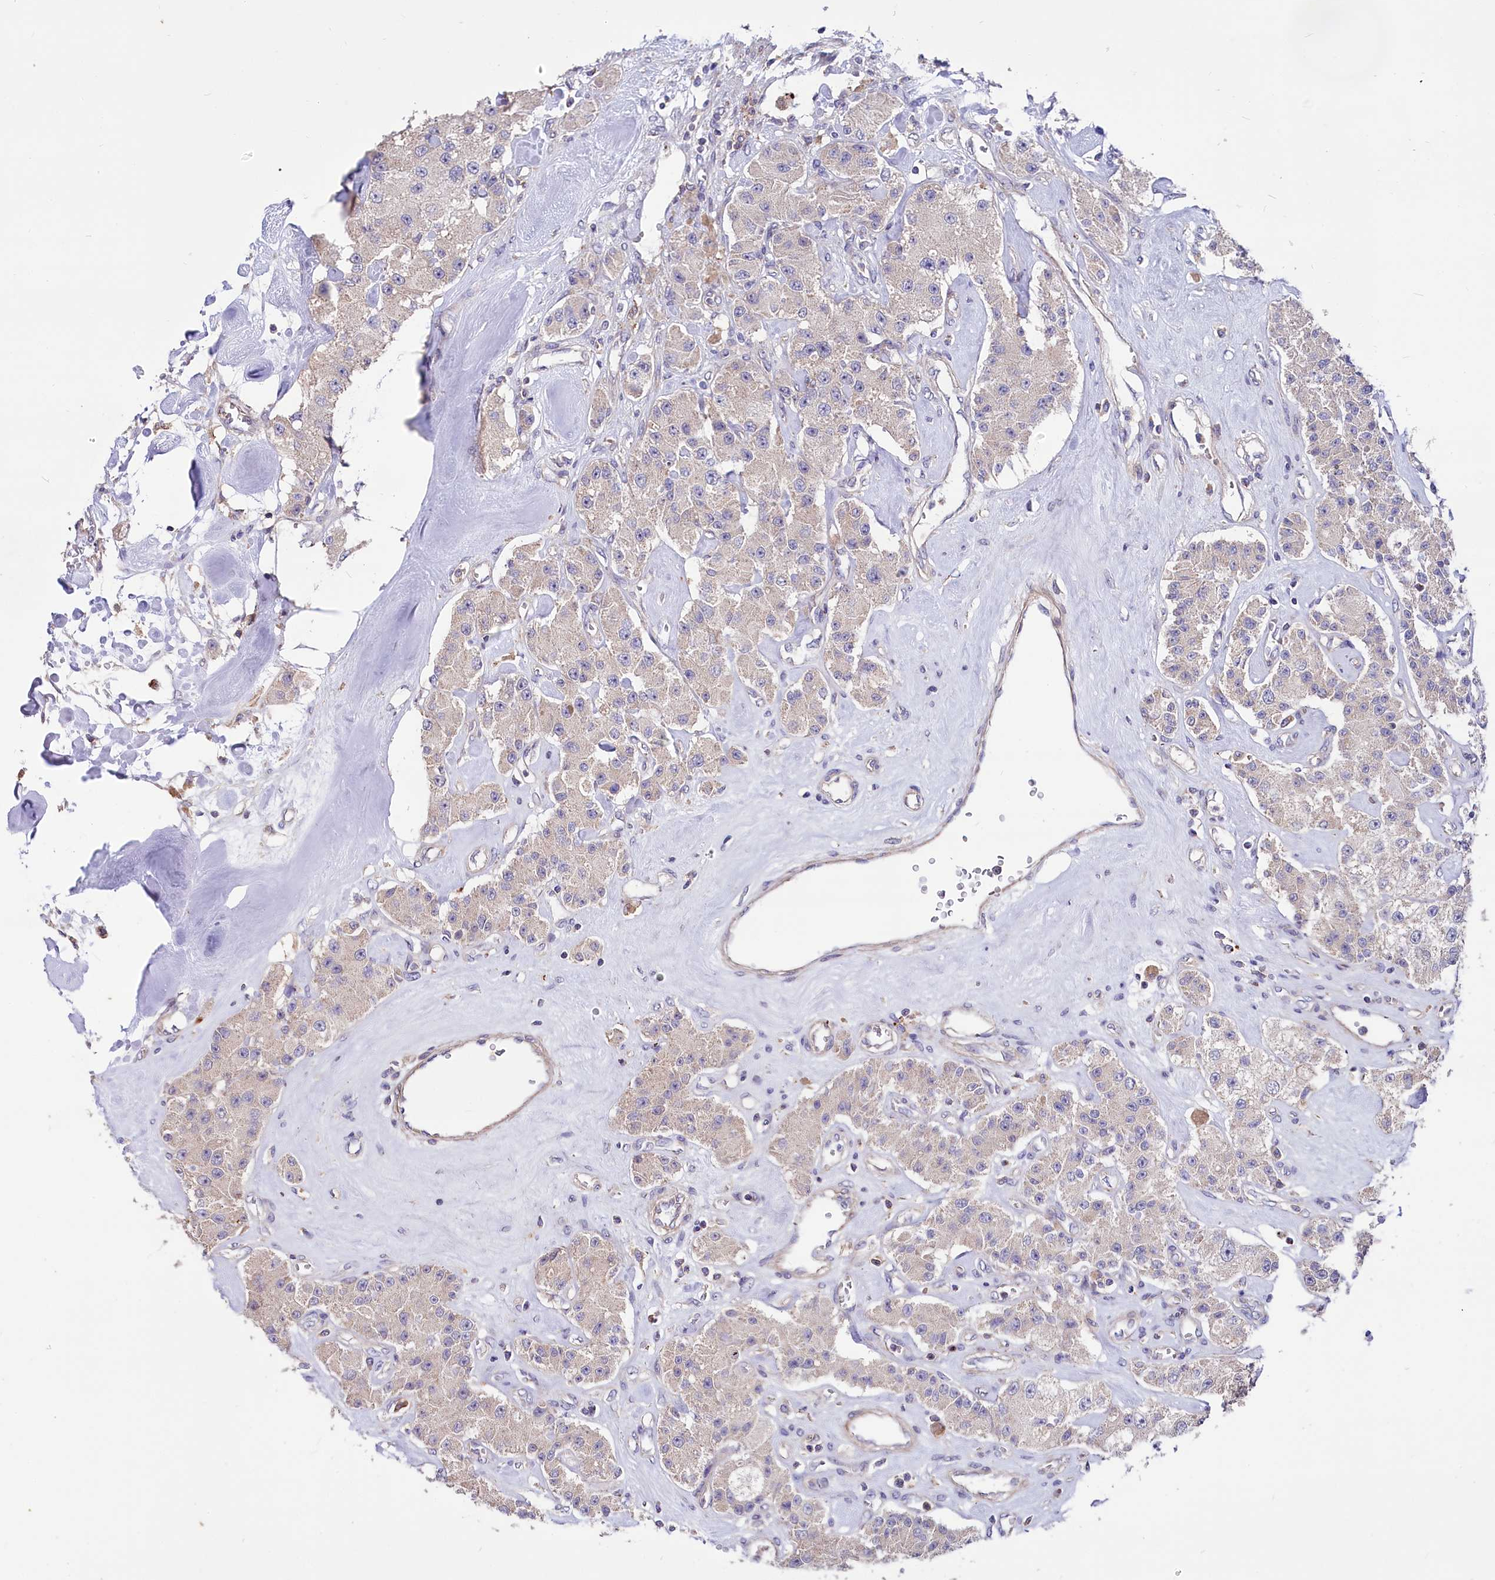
{"staining": {"intensity": "weak", "quantity": "<25%", "location": "cytoplasmic/membranous"}, "tissue": "carcinoid", "cell_type": "Tumor cells", "image_type": "cancer", "snomed": [{"axis": "morphology", "description": "Carcinoid, malignant, NOS"}, {"axis": "topography", "description": "Pancreas"}], "caption": "Histopathology image shows no significant protein expression in tumor cells of carcinoid.", "gene": "RPUSD3", "patient": {"sex": "male", "age": 41}}